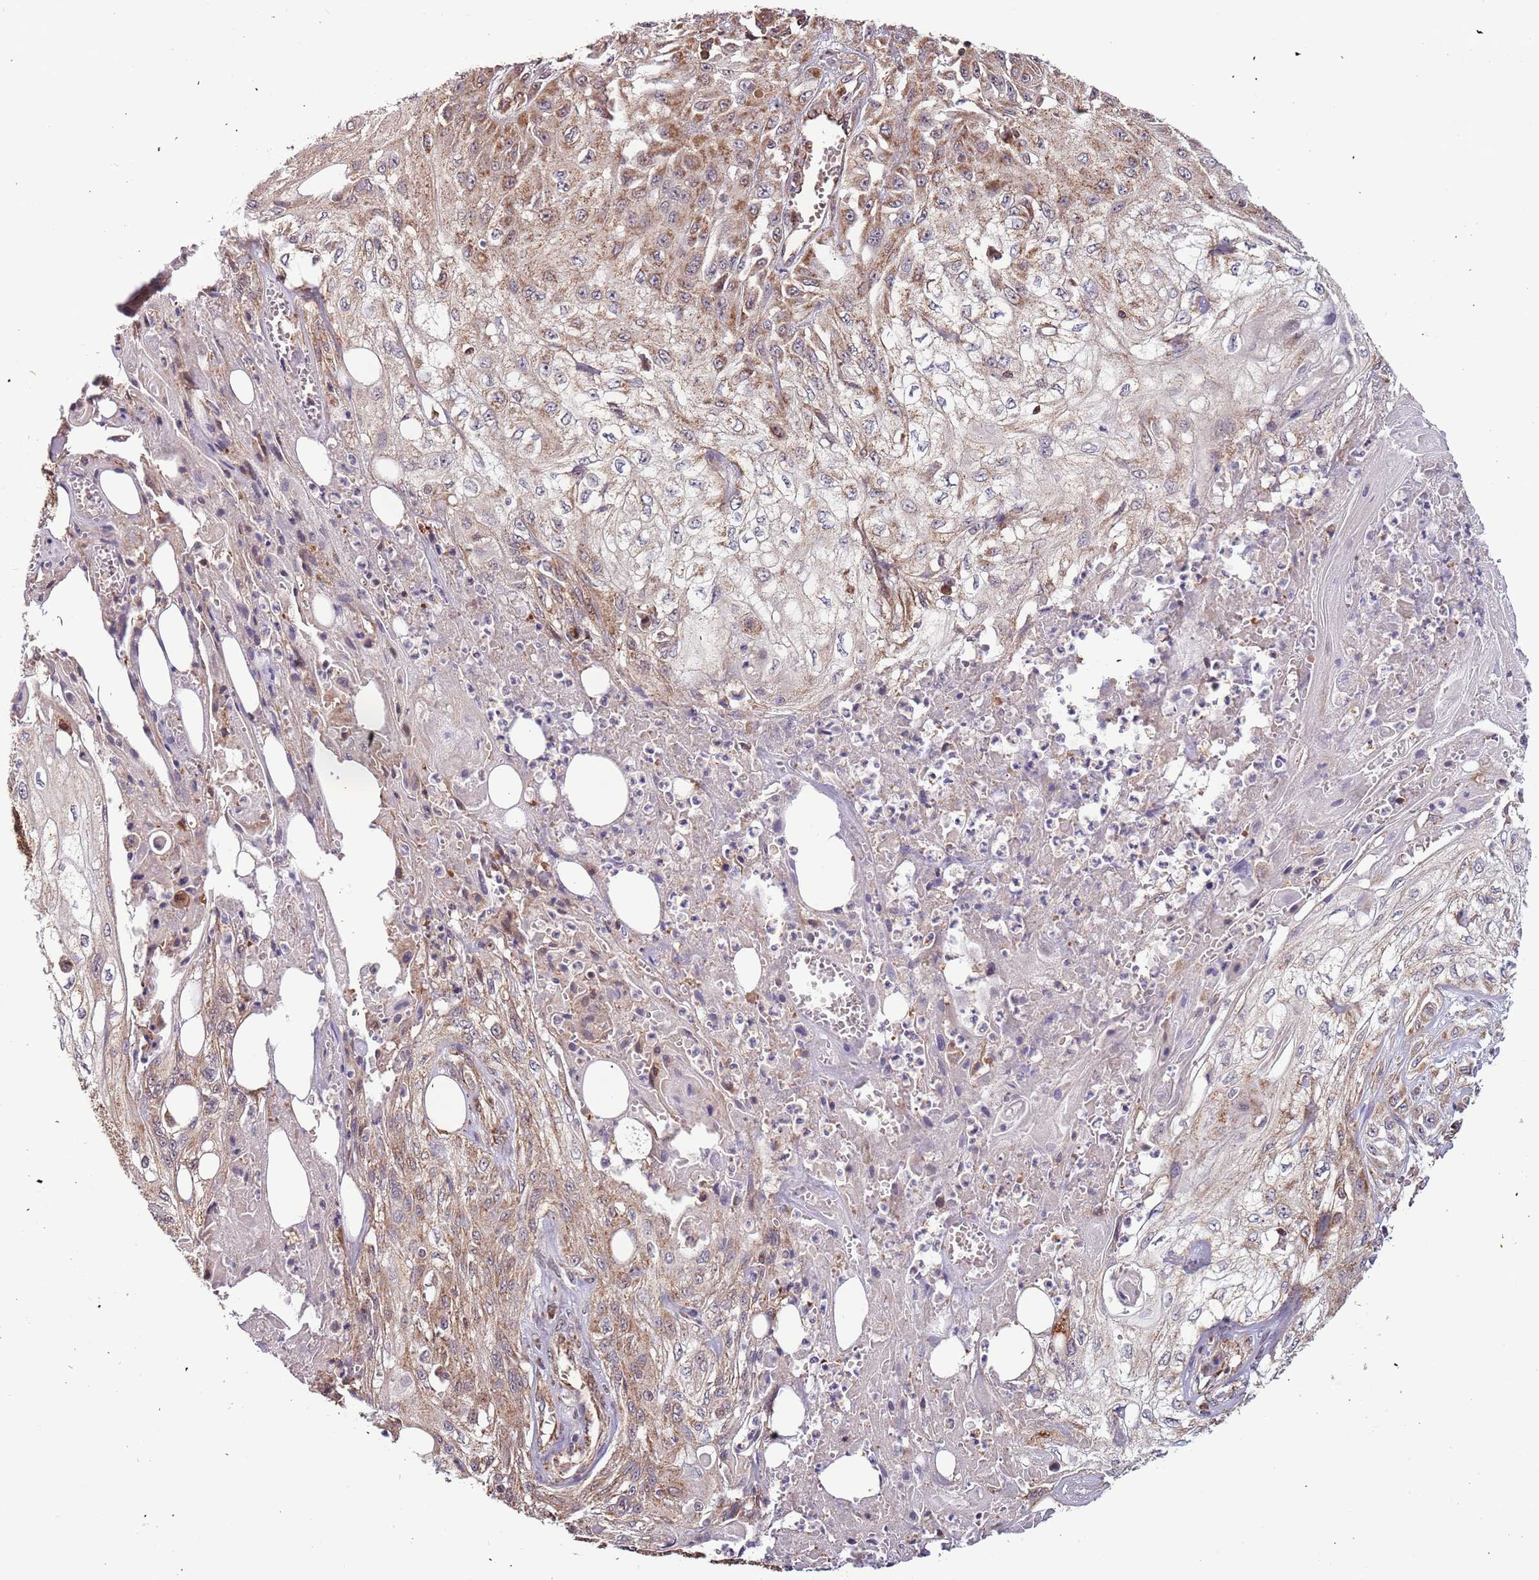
{"staining": {"intensity": "moderate", "quantity": "25%-75%", "location": "cytoplasmic/membranous"}, "tissue": "skin cancer", "cell_type": "Tumor cells", "image_type": "cancer", "snomed": [{"axis": "morphology", "description": "Squamous cell carcinoma, NOS"}, {"axis": "morphology", "description": "Squamous cell carcinoma, metastatic, NOS"}, {"axis": "topography", "description": "Skin"}, {"axis": "topography", "description": "Lymph node"}], "caption": "Brown immunohistochemical staining in skin cancer (squamous cell carcinoma) shows moderate cytoplasmic/membranous staining in about 25%-75% of tumor cells.", "gene": "IL17RD", "patient": {"sex": "male", "age": 75}}